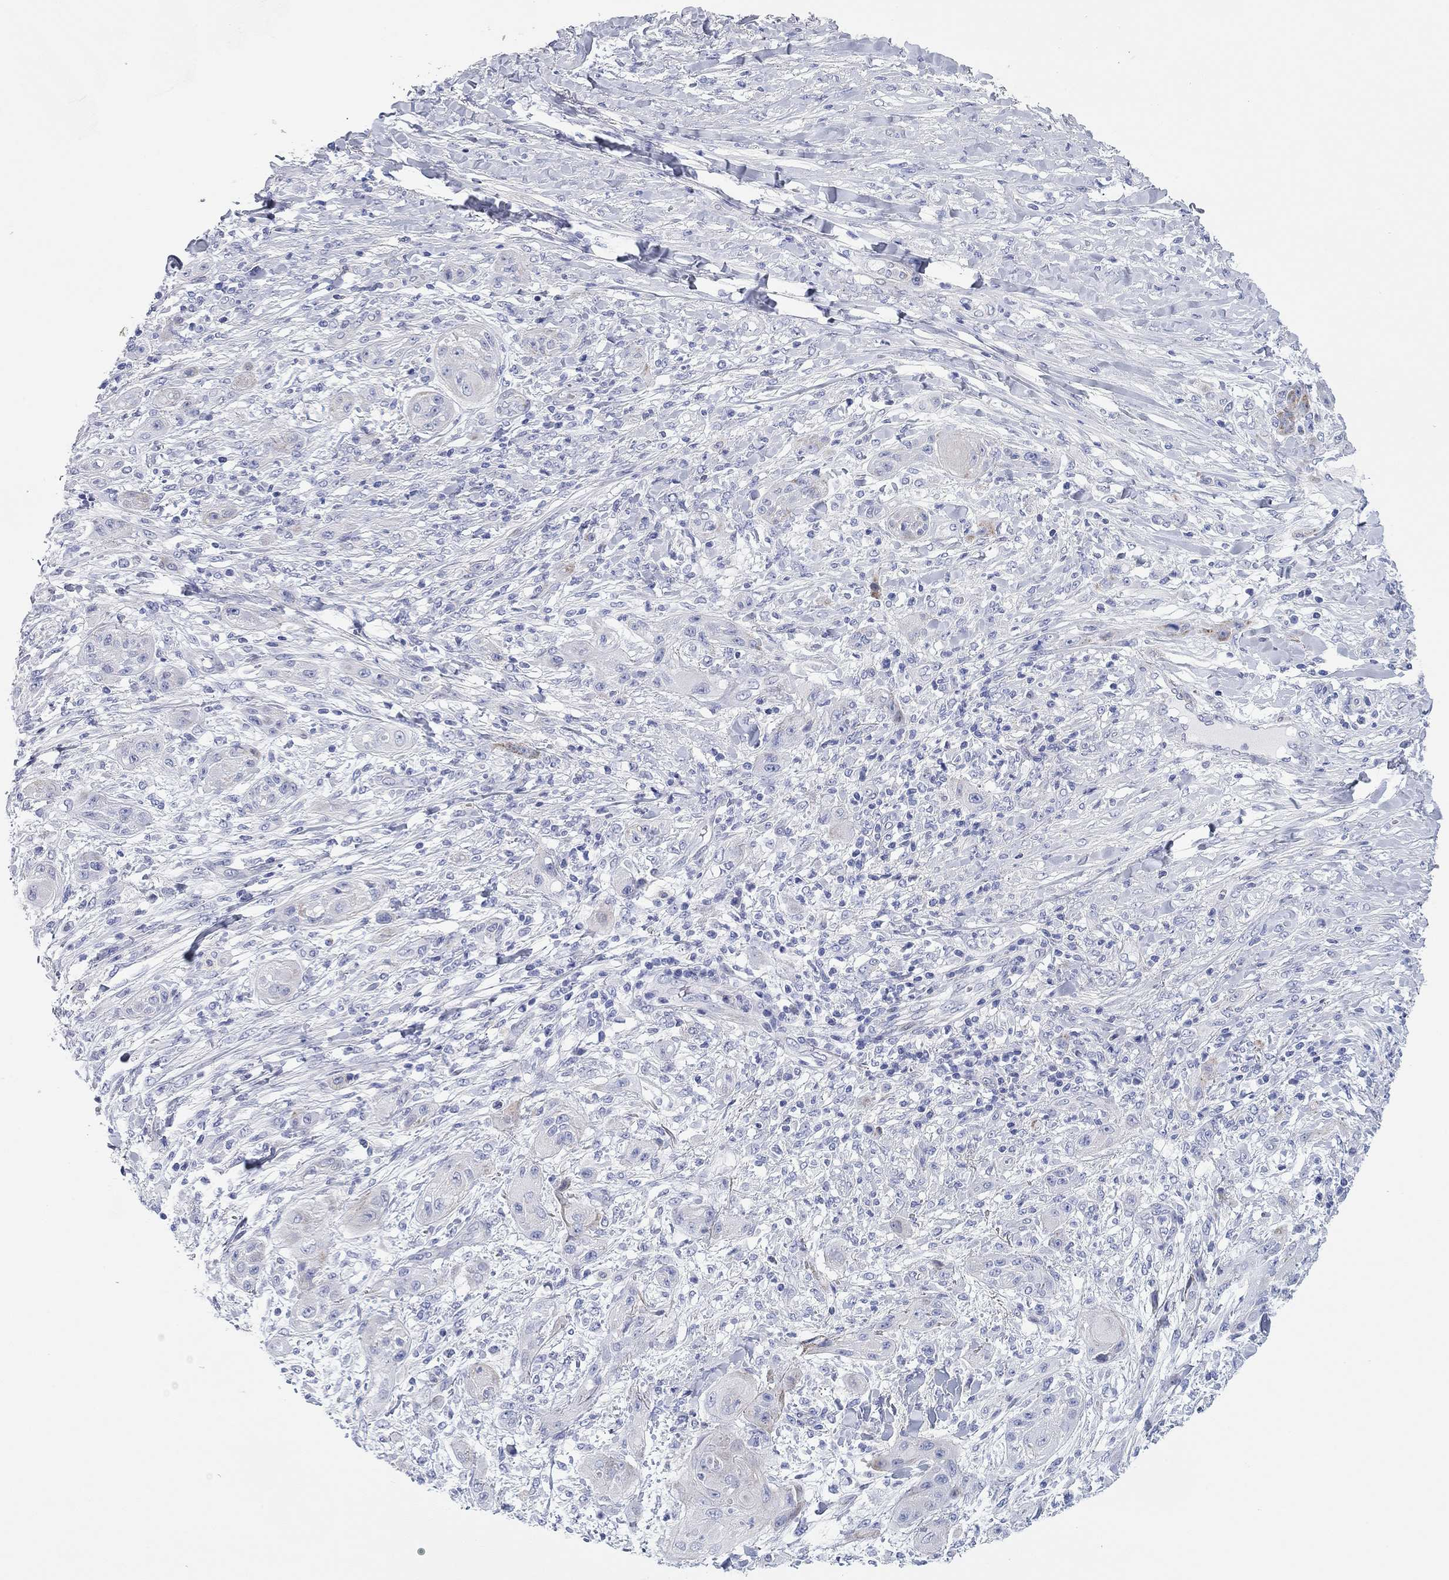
{"staining": {"intensity": "weak", "quantity": "25%-75%", "location": "cytoplasmic/membranous"}, "tissue": "skin cancer", "cell_type": "Tumor cells", "image_type": "cancer", "snomed": [{"axis": "morphology", "description": "Squamous cell carcinoma, NOS"}, {"axis": "topography", "description": "Skin"}], "caption": "Brown immunohistochemical staining in human skin cancer demonstrates weak cytoplasmic/membranous staining in approximately 25%-75% of tumor cells.", "gene": "CHI3L2", "patient": {"sex": "male", "age": 62}}